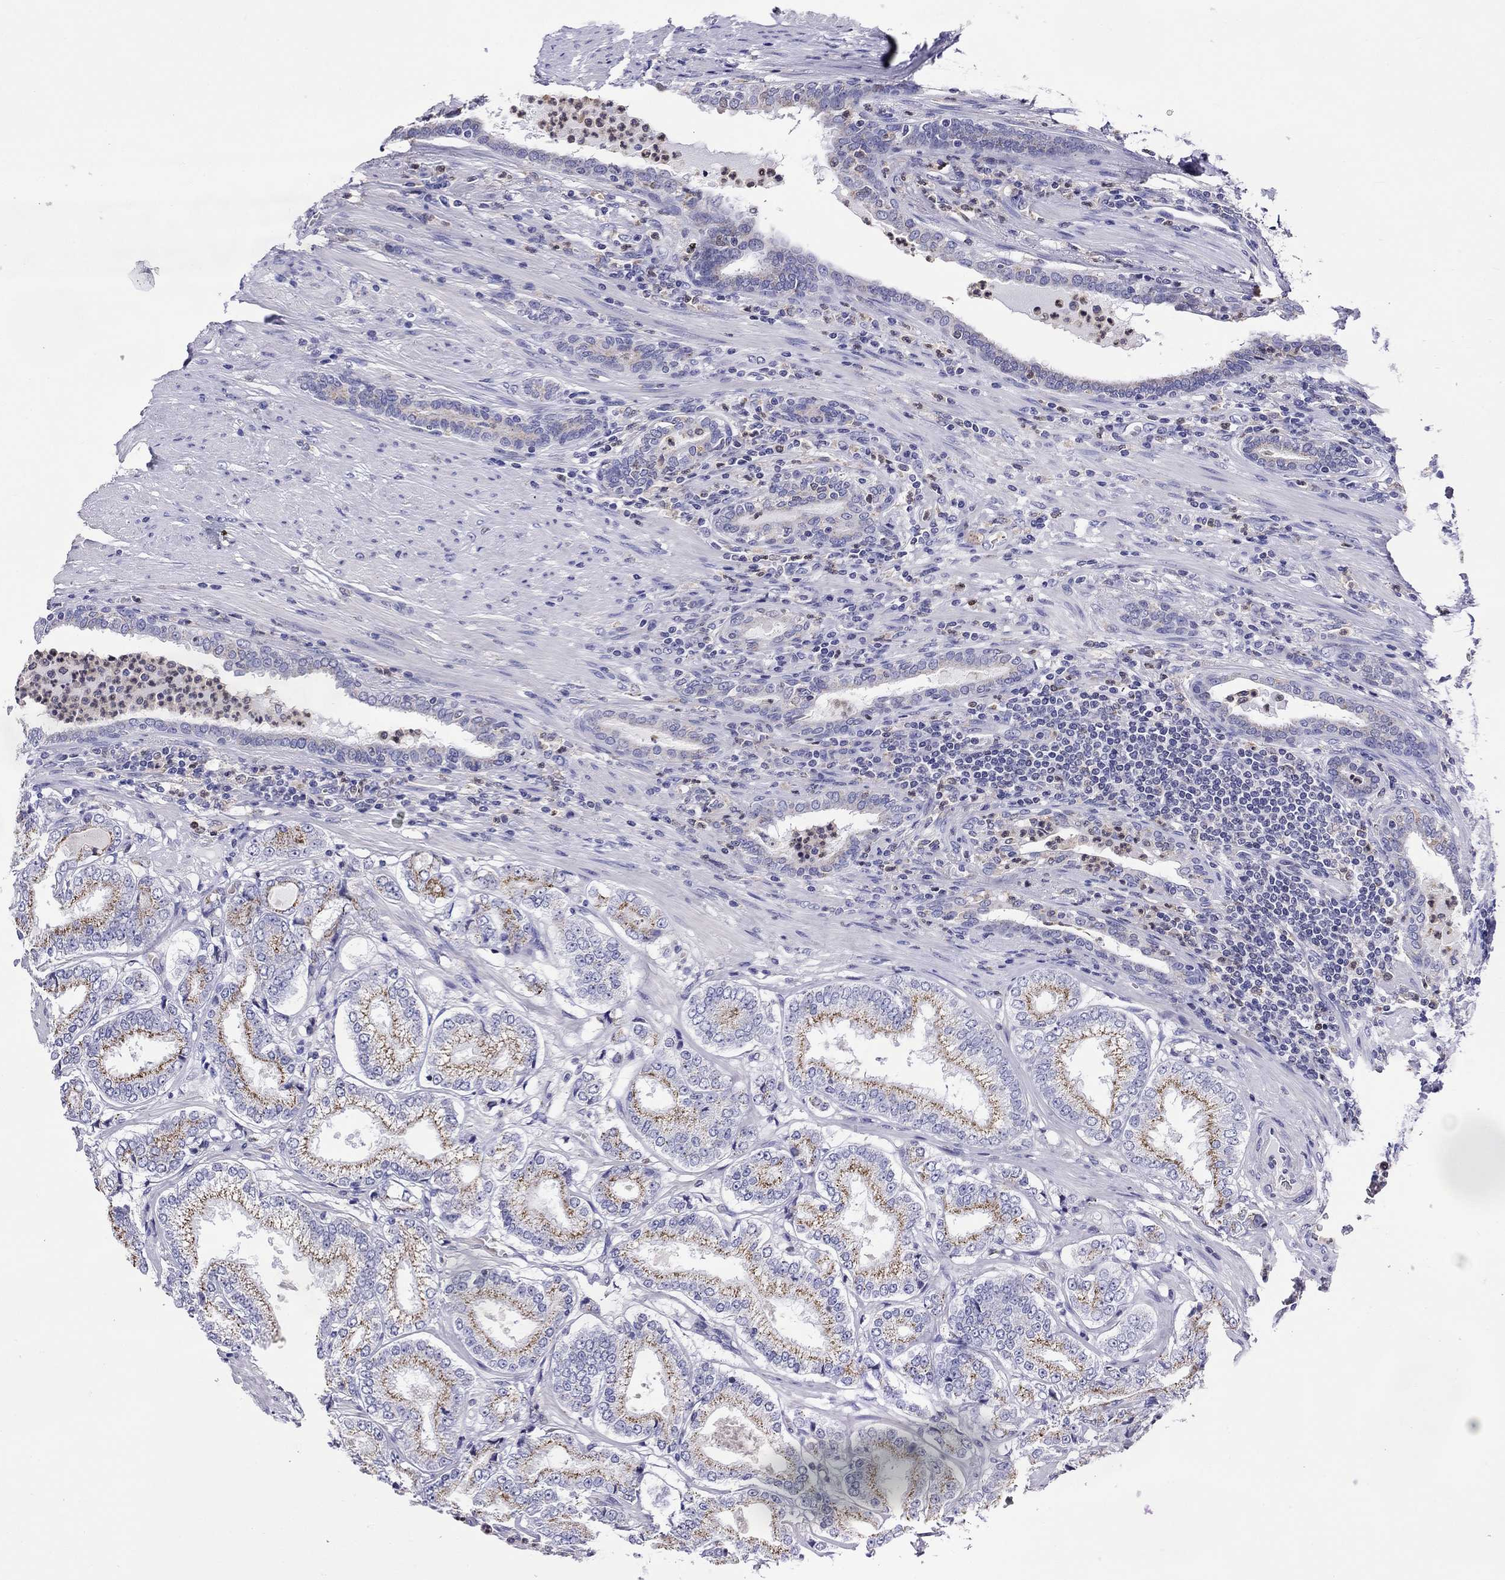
{"staining": {"intensity": "weak", "quantity": "25%-75%", "location": "cytoplasmic/membranous"}, "tissue": "prostate cancer", "cell_type": "Tumor cells", "image_type": "cancer", "snomed": [{"axis": "morphology", "description": "Adenocarcinoma, NOS"}, {"axis": "topography", "description": "Prostate"}], "caption": "Adenocarcinoma (prostate) stained for a protein demonstrates weak cytoplasmic/membranous positivity in tumor cells.", "gene": "SCG2", "patient": {"sex": "male", "age": 65}}